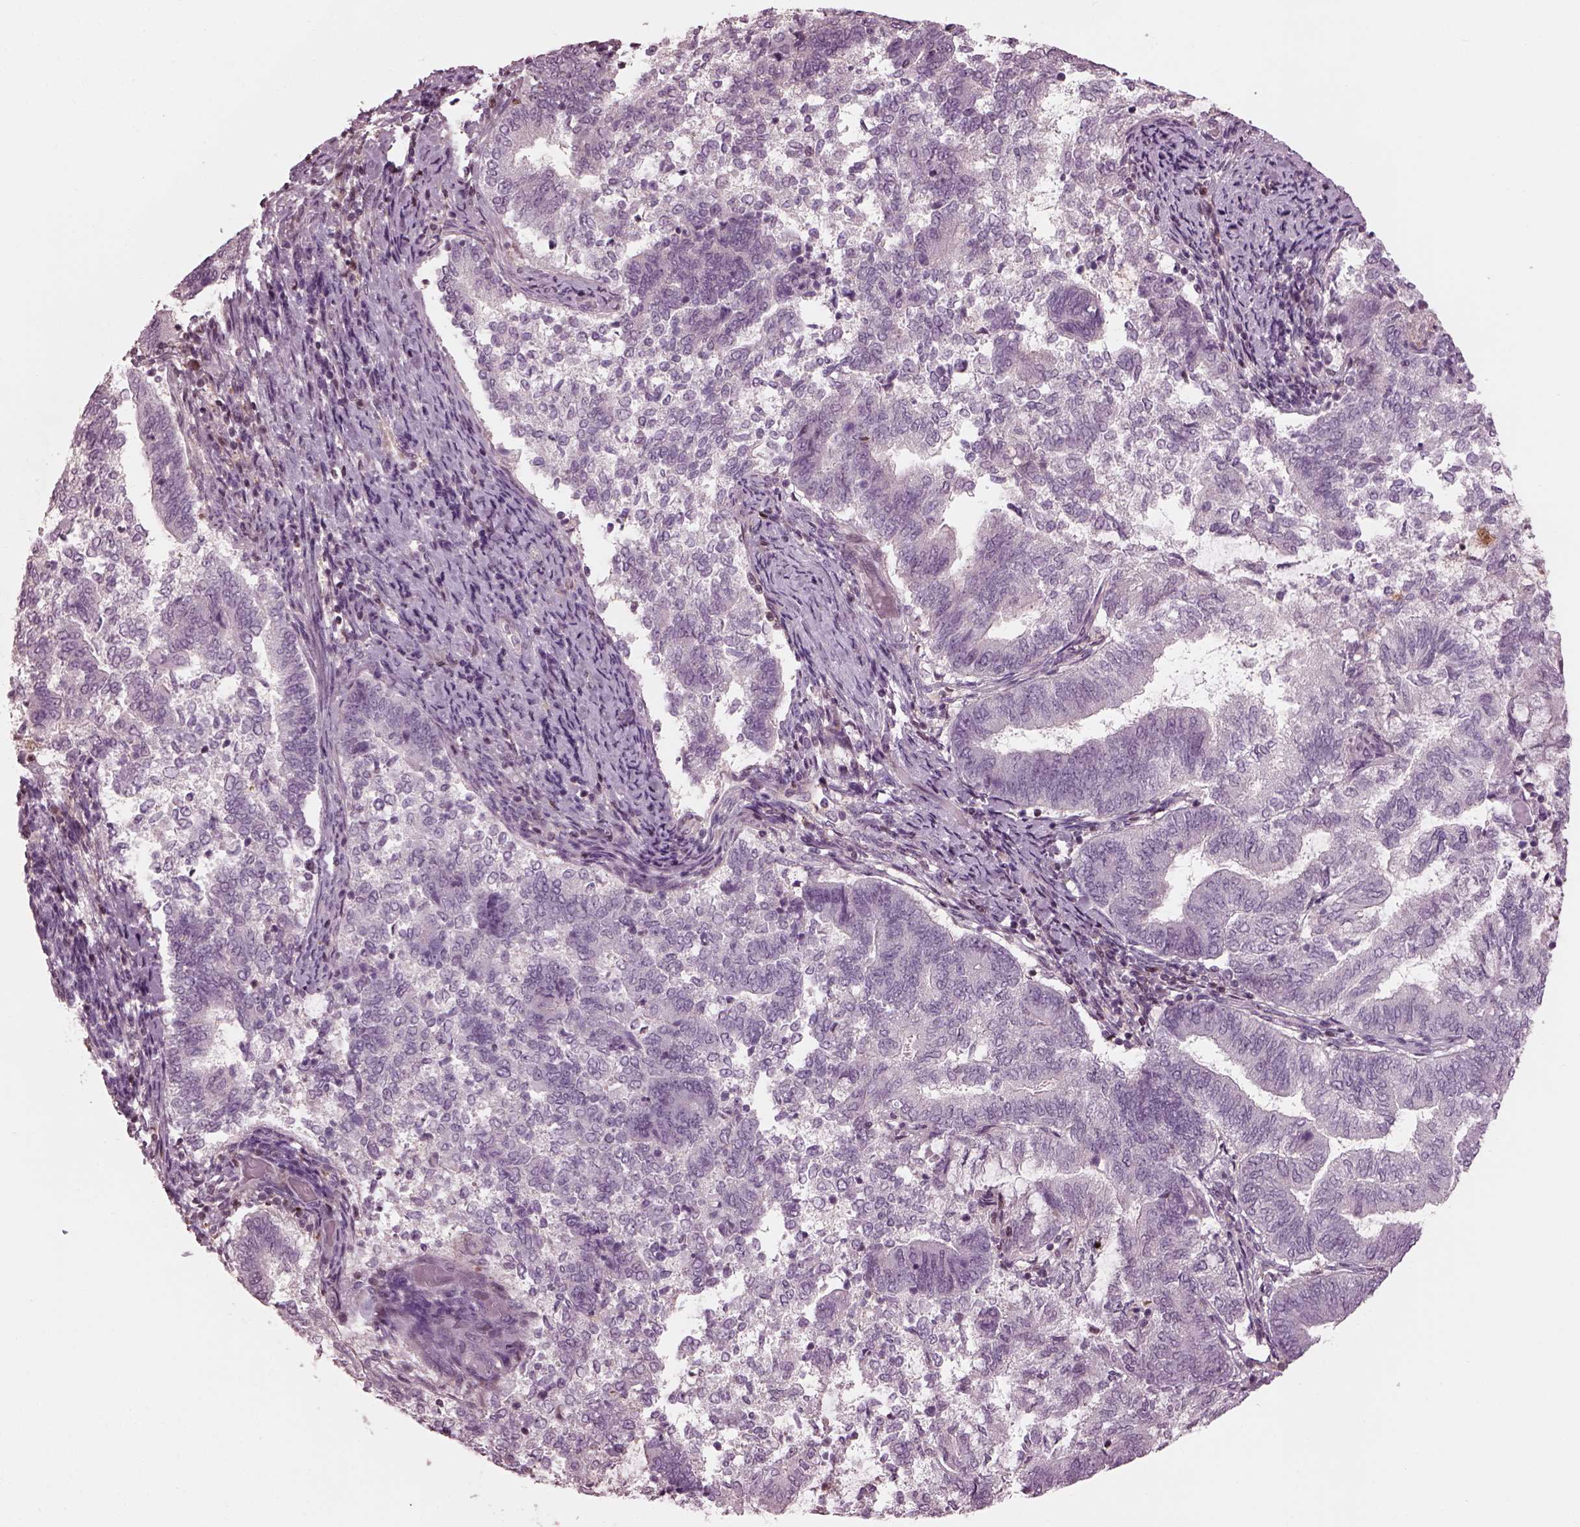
{"staining": {"intensity": "negative", "quantity": "none", "location": "none"}, "tissue": "endometrial cancer", "cell_type": "Tumor cells", "image_type": "cancer", "snomed": [{"axis": "morphology", "description": "Adenocarcinoma, NOS"}, {"axis": "topography", "description": "Endometrium"}], "caption": "Endometrial cancer (adenocarcinoma) was stained to show a protein in brown. There is no significant expression in tumor cells. (DAB IHC visualized using brightfield microscopy, high magnification).", "gene": "BFSP1", "patient": {"sex": "female", "age": 65}}